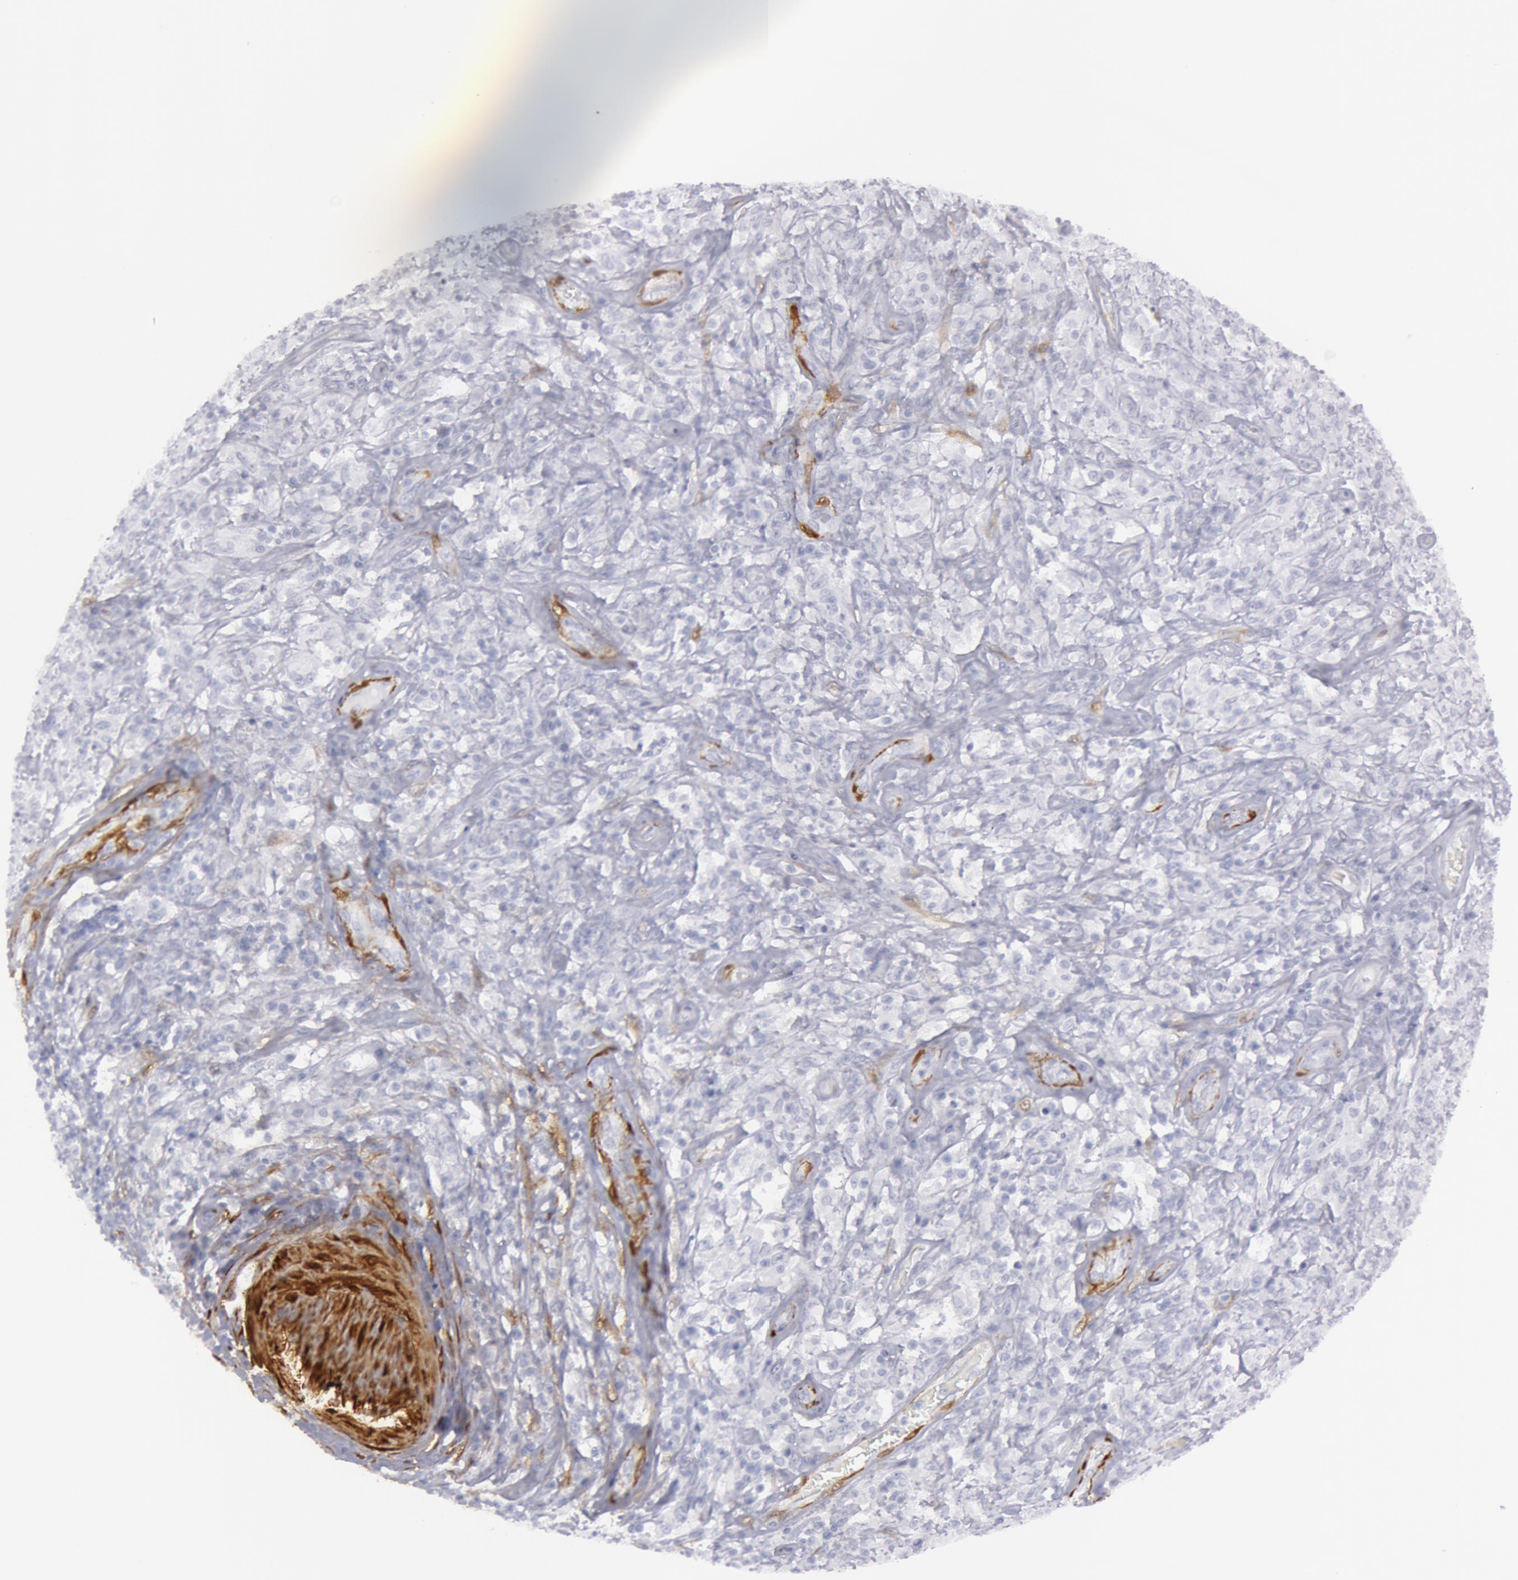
{"staining": {"intensity": "negative", "quantity": "none", "location": "none"}, "tissue": "testis cancer", "cell_type": "Tumor cells", "image_type": "cancer", "snomed": [{"axis": "morphology", "description": "Seminoma, NOS"}, {"axis": "topography", "description": "Testis"}], "caption": "A high-resolution photomicrograph shows immunohistochemistry (IHC) staining of testis seminoma, which reveals no significant positivity in tumor cells.", "gene": "TAGLN", "patient": {"sex": "male", "age": 34}}